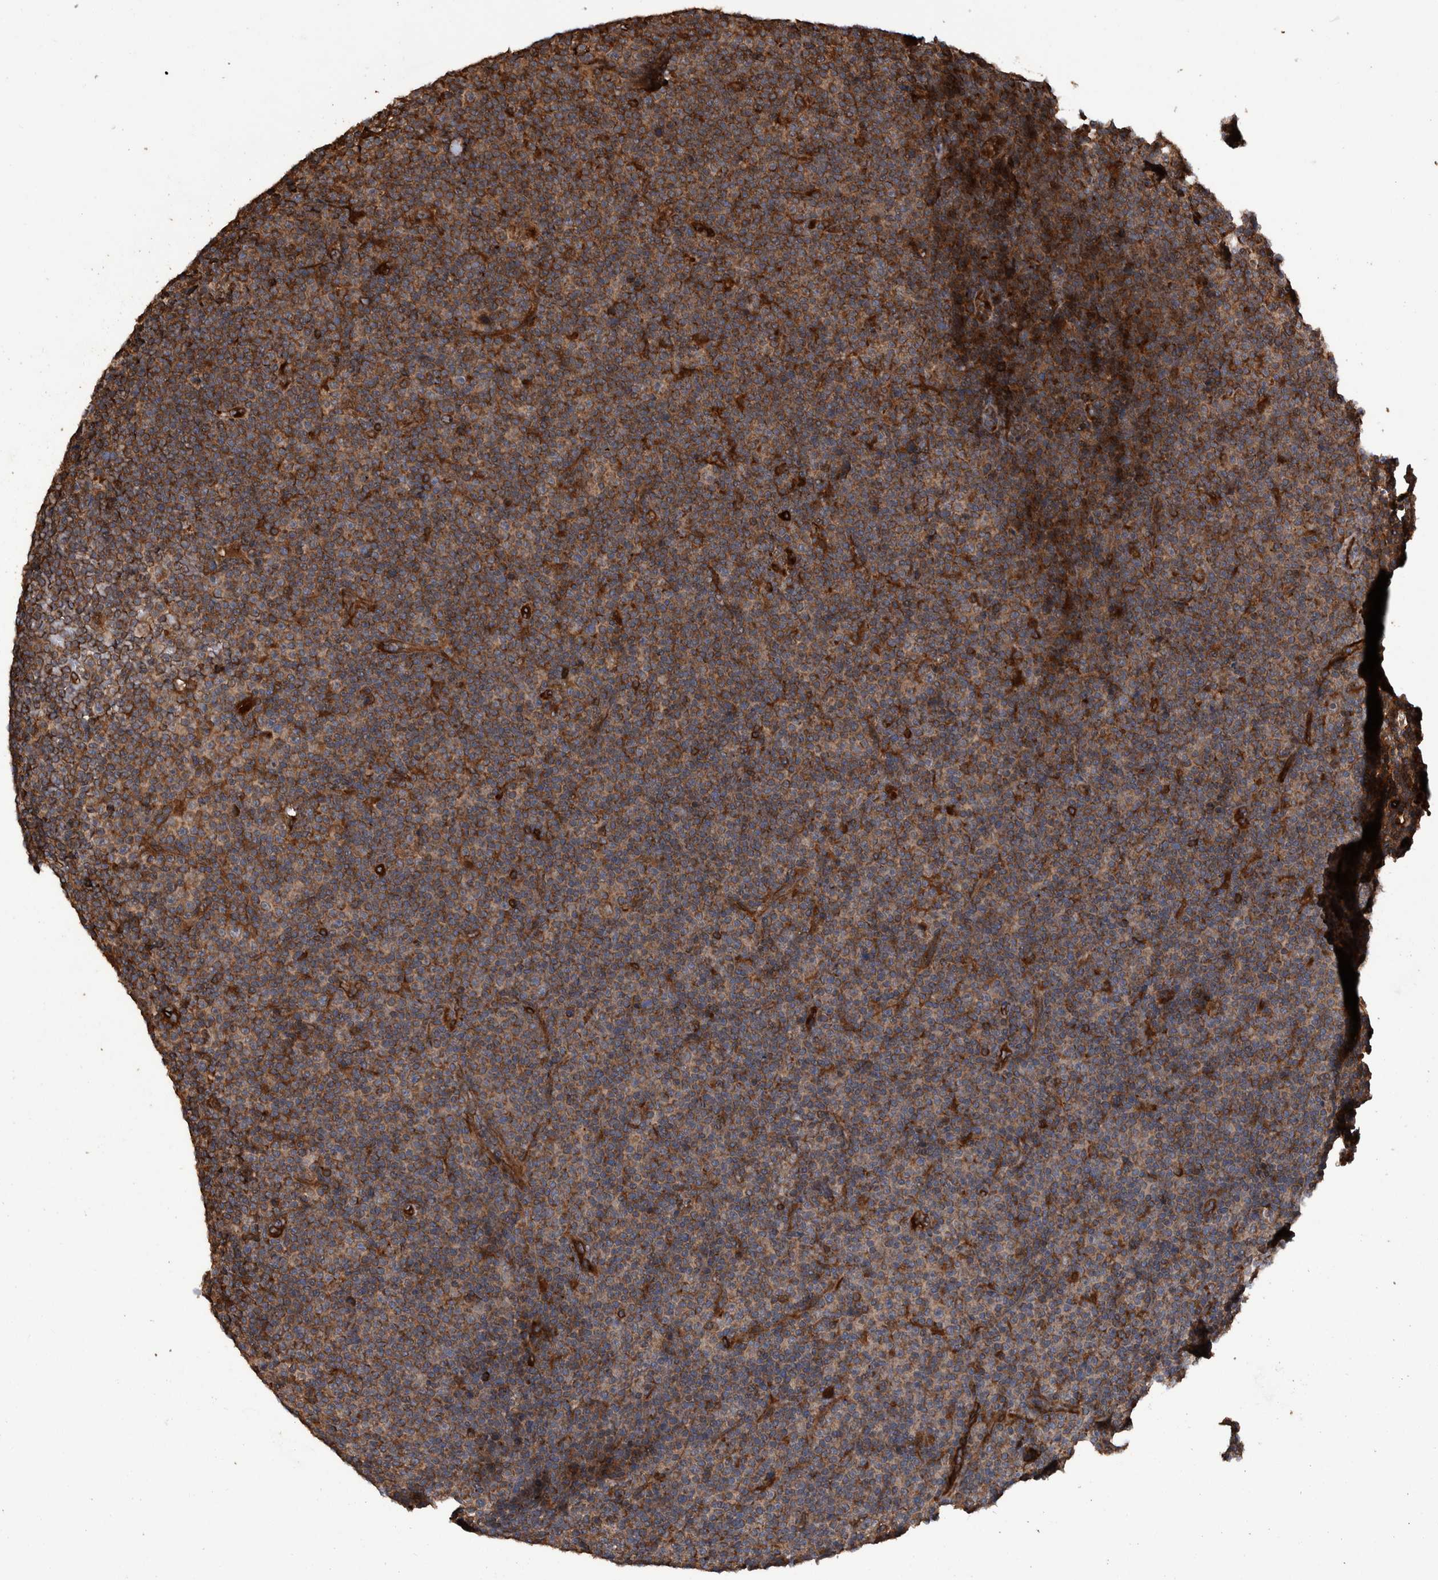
{"staining": {"intensity": "strong", "quantity": ">75%", "location": "cytoplasmic/membranous"}, "tissue": "lymphoma", "cell_type": "Tumor cells", "image_type": "cancer", "snomed": [{"axis": "morphology", "description": "Malignant lymphoma, non-Hodgkin's type, Low grade"}, {"axis": "topography", "description": "Lymph node"}], "caption": "Human lymphoma stained for a protein (brown) reveals strong cytoplasmic/membranous positive staining in about >75% of tumor cells.", "gene": "TRIM16", "patient": {"sex": "female", "age": 67}}